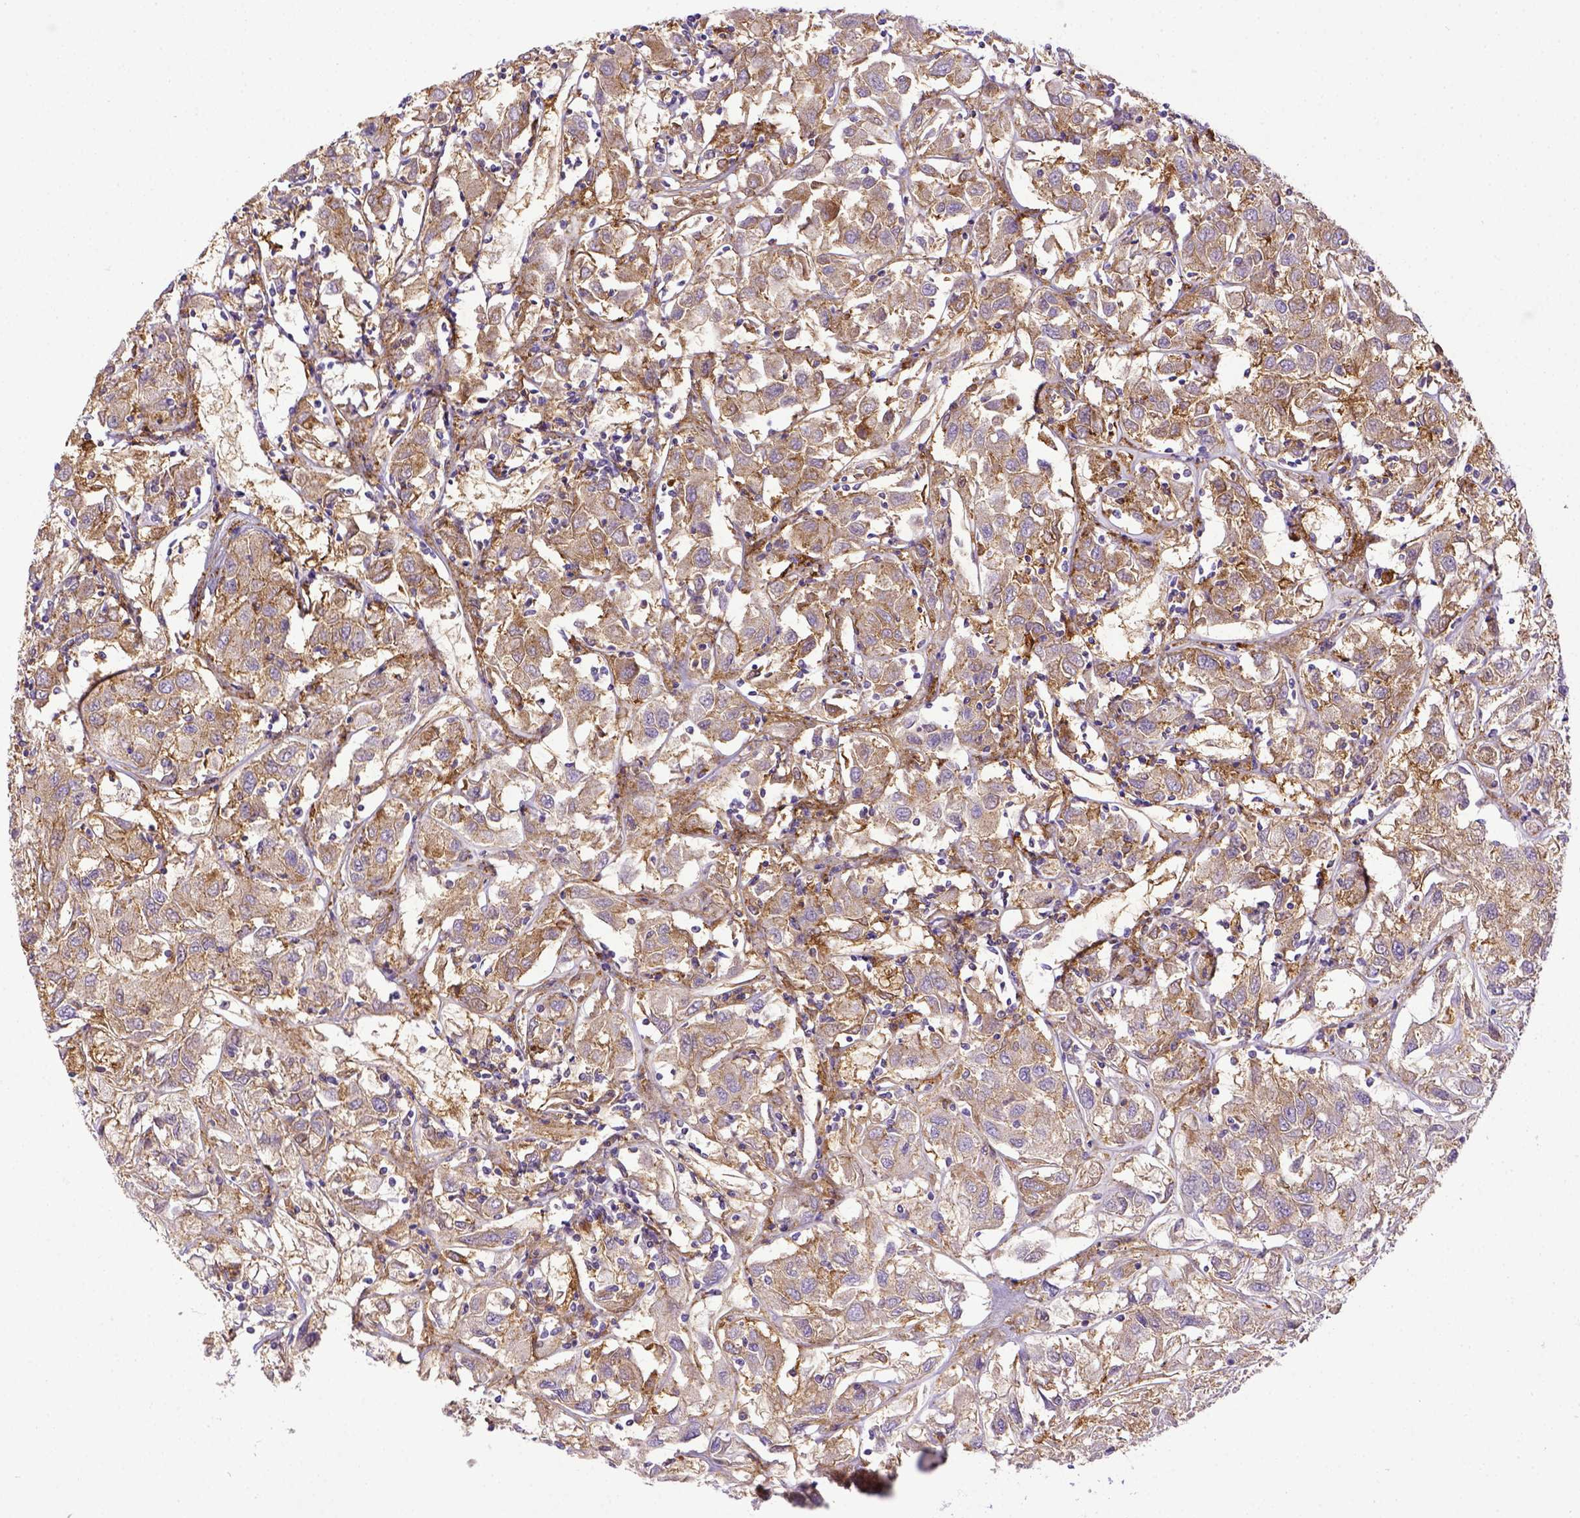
{"staining": {"intensity": "weak", "quantity": ">75%", "location": "cytoplasmic/membranous"}, "tissue": "renal cancer", "cell_type": "Tumor cells", "image_type": "cancer", "snomed": [{"axis": "morphology", "description": "Adenocarcinoma, NOS"}, {"axis": "topography", "description": "Kidney"}], "caption": "The image shows immunohistochemical staining of renal cancer. There is weak cytoplasmic/membranous expression is identified in about >75% of tumor cells. Using DAB (brown) and hematoxylin (blue) stains, captured at high magnification using brightfield microscopy.", "gene": "CD40", "patient": {"sex": "female", "age": 76}}